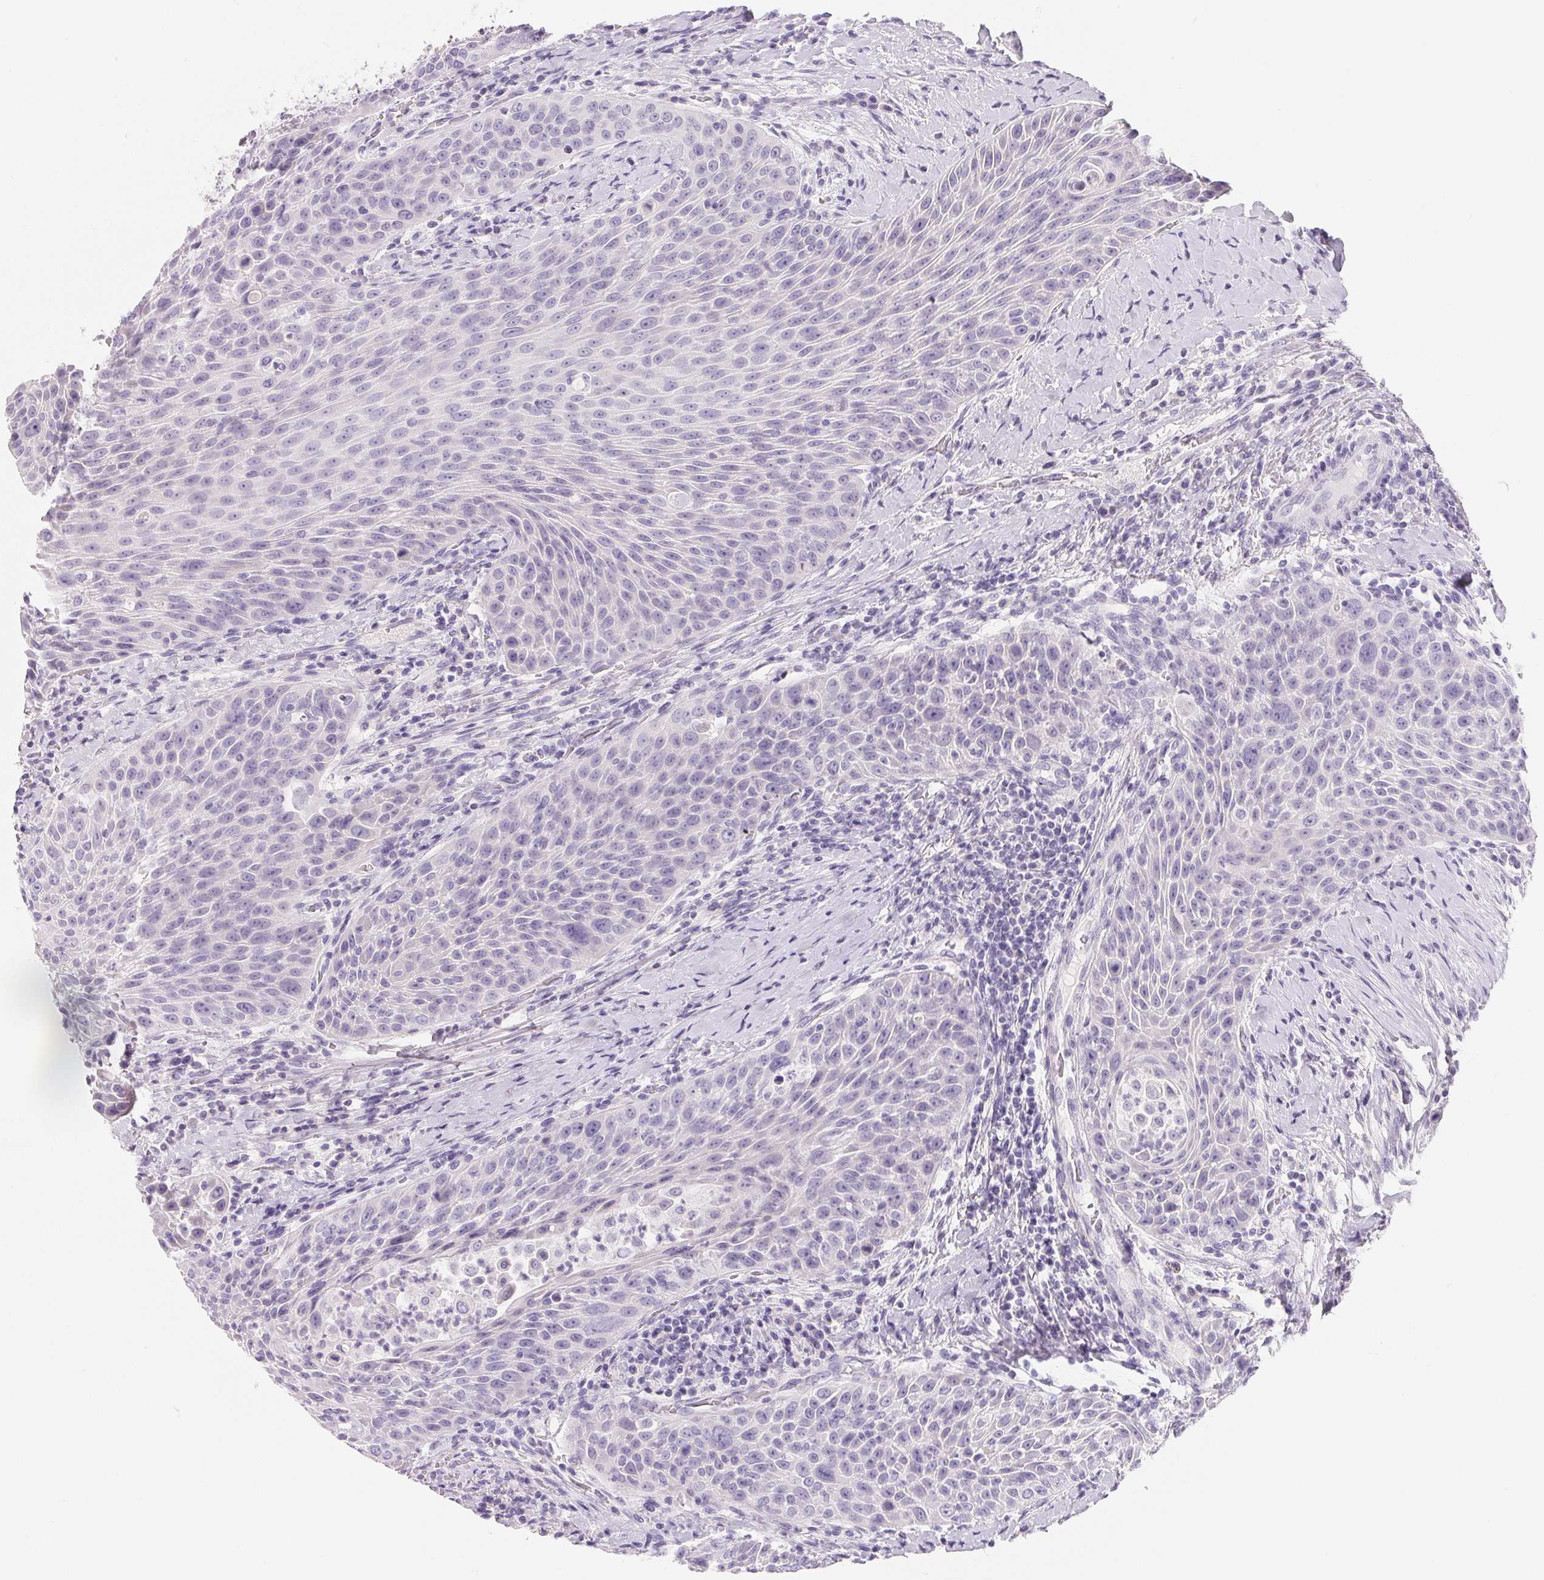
{"staining": {"intensity": "negative", "quantity": "none", "location": "none"}, "tissue": "head and neck cancer", "cell_type": "Tumor cells", "image_type": "cancer", "snomed": [{"axis": "morphology", "description": "Squamous cell carcinoma, NOS"}, {"axis": "topography", "description": "Head-Neck"}], "caption": "This is an immunohistochemistry (IHC) micrograph of human head and neck cancer (squamous cell carcinoma). There is no expression in tumor cells.", "gene": "SPACA5B", "patient": {"sex": "male", "age": 69}}